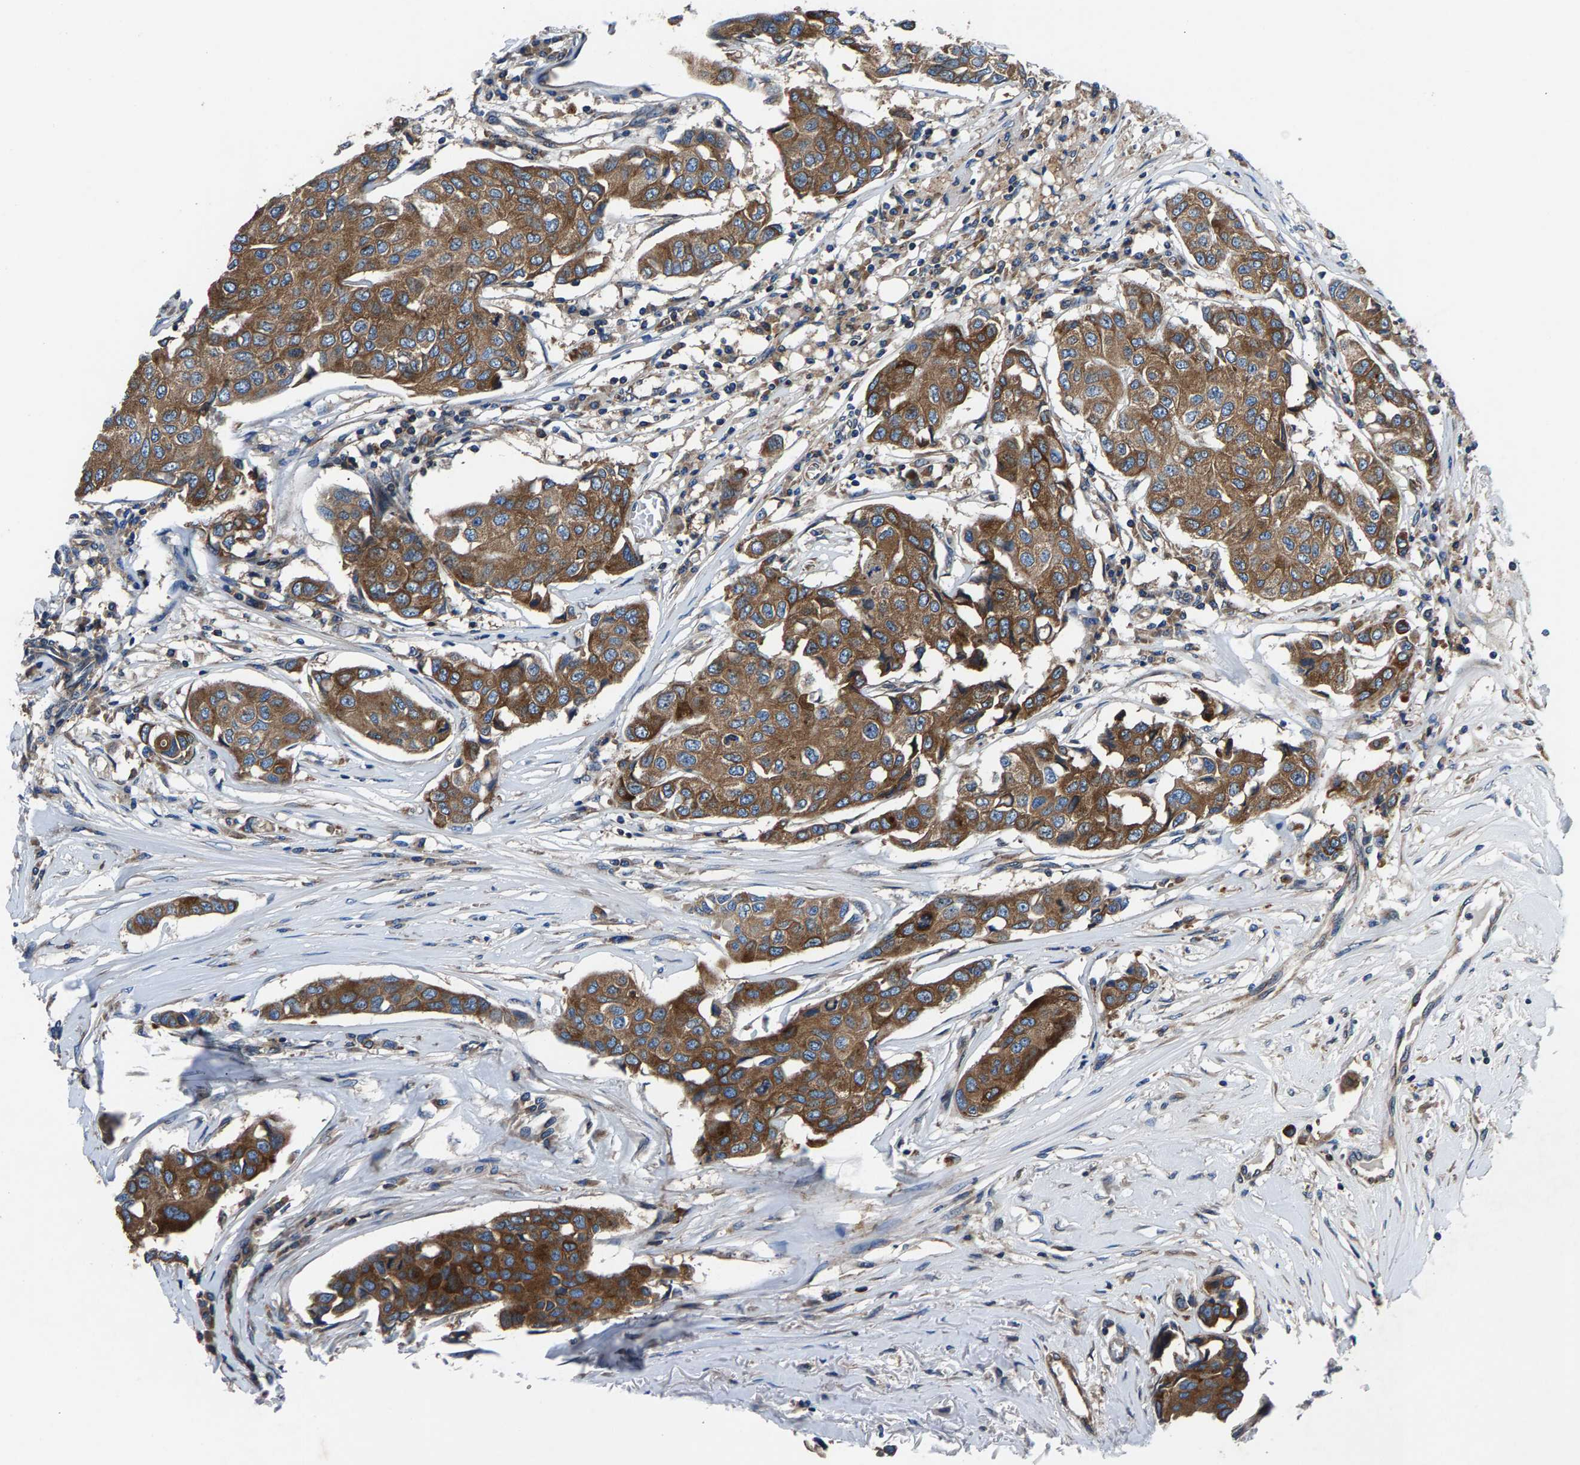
{"staining": {"intensity": "moderate", "quantity": ">75%", "location": "cytoplasmic/membranous"}, "tissue": "breast cancer", "cell_type": "Tumor cells", "image_type": "cancer", "snomed": [{"axis": "morphology", "description": "Duct carcinoma"}, {"axis": "topography", "description": "Breast"}], "caption": "The photomicrograph demonstrates staining of breast cancer (invasive ductal carcinoma), revealing moderate cytoplasmic/membranous protein positivity (brown color) within tumor cells. (DAB (3,3'-diaminobenzidine) = brown stain, brightfield microscopy at high magnification).", "gene": "LPCAT1", "patient": {"sex": "female", "age": 80}}